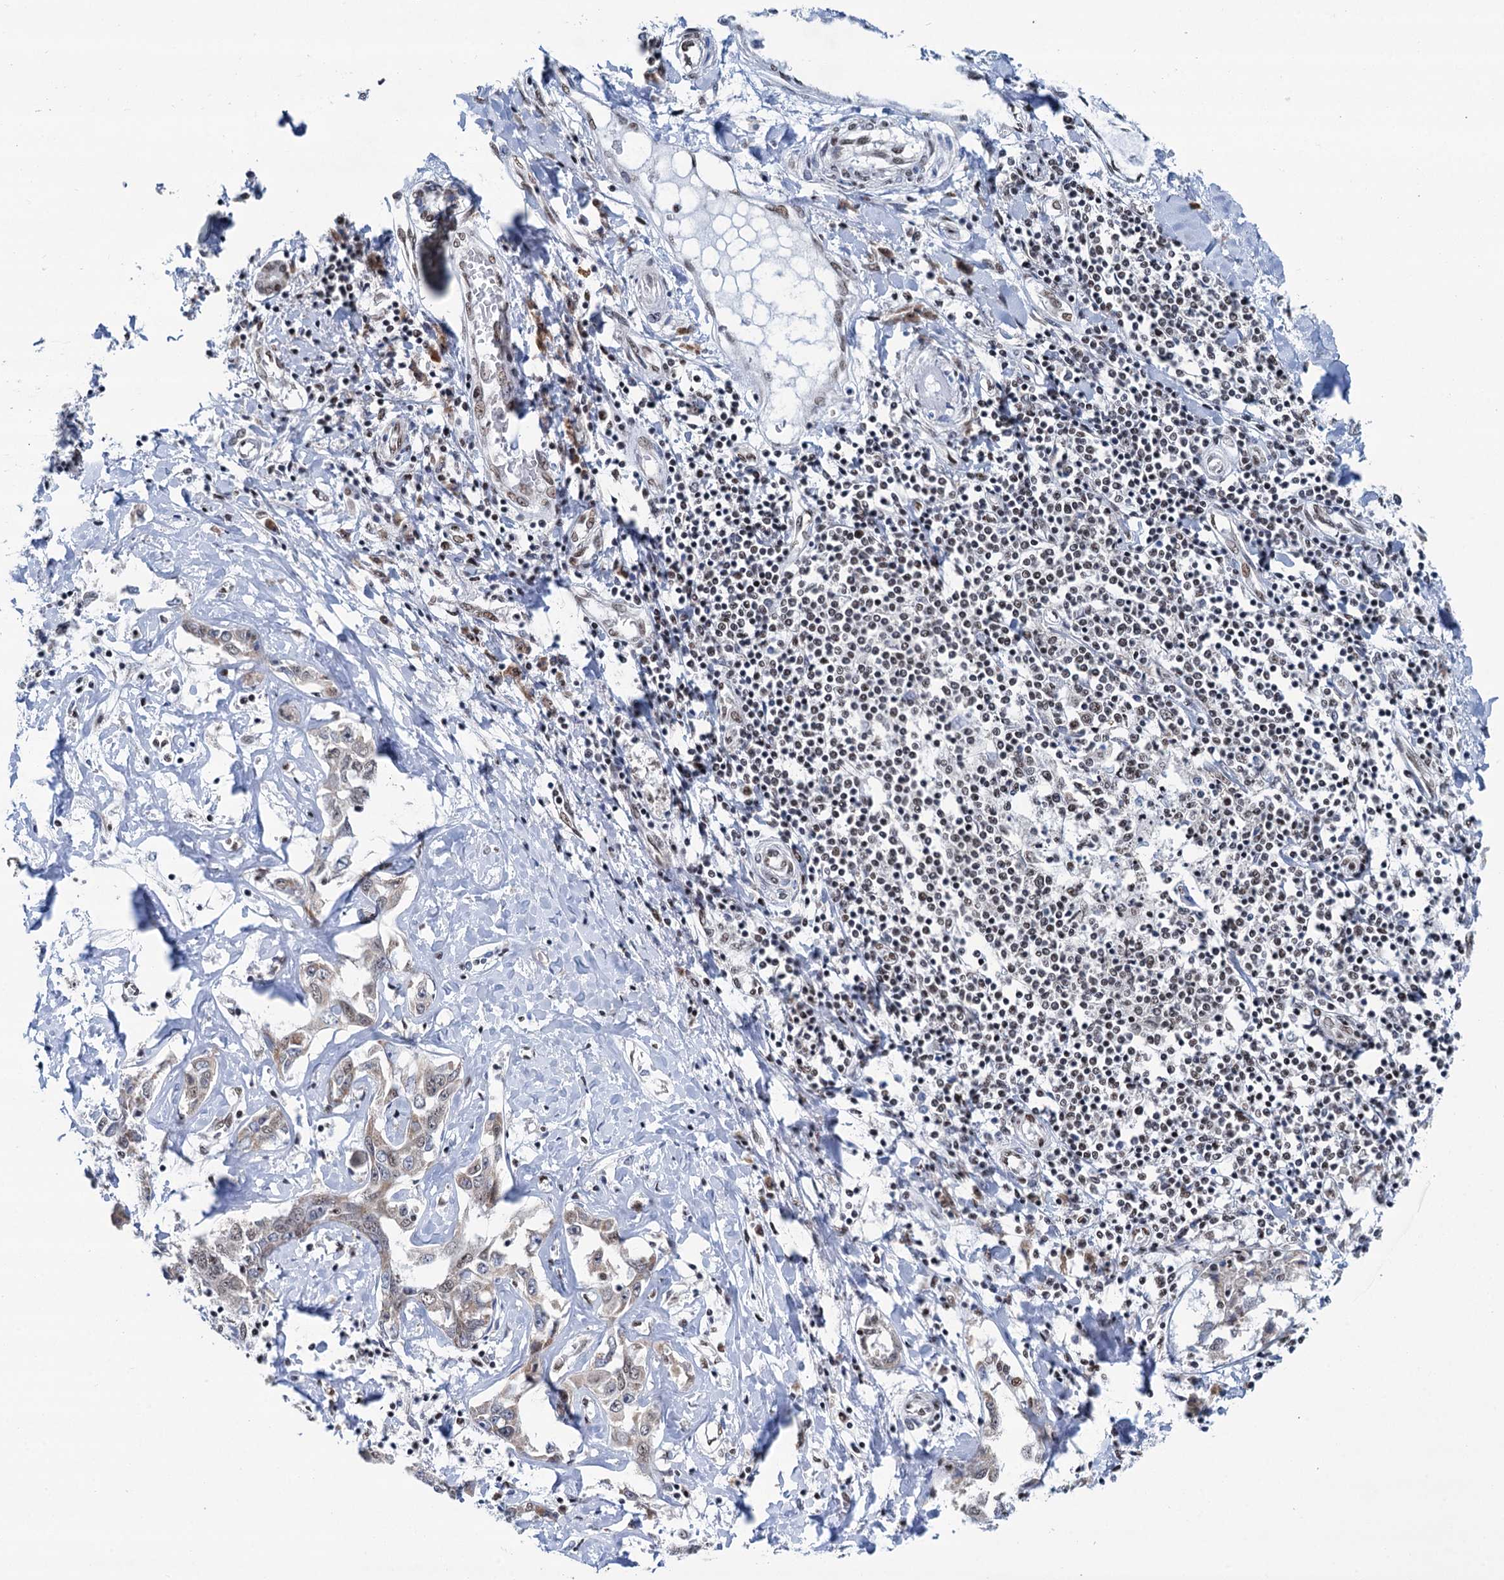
{"staining": {"intensity": "weak", "quantity": "25%-75%", "location": "cytoplasmic/membranous,nuclear"}, "tissue": "liver cancer", "cell_type": "Tumor cells", "image_type": "cancer", "snomed": [{"axis": "morphology", "description": "Cholangiocarcinoma"}, {"axis": "topography", "description": "Liver"}], "caption": "Immunohistochemistry (IHC) (DAB) staining of human liver cancer (cholangiocarcinoma) shows weak cytoplasmic/membranous and nuclear protein positivity in about 25%-75% of tumor cells.", "gene": "SREK1", "patient": {"sex": "male", "age": 59}}